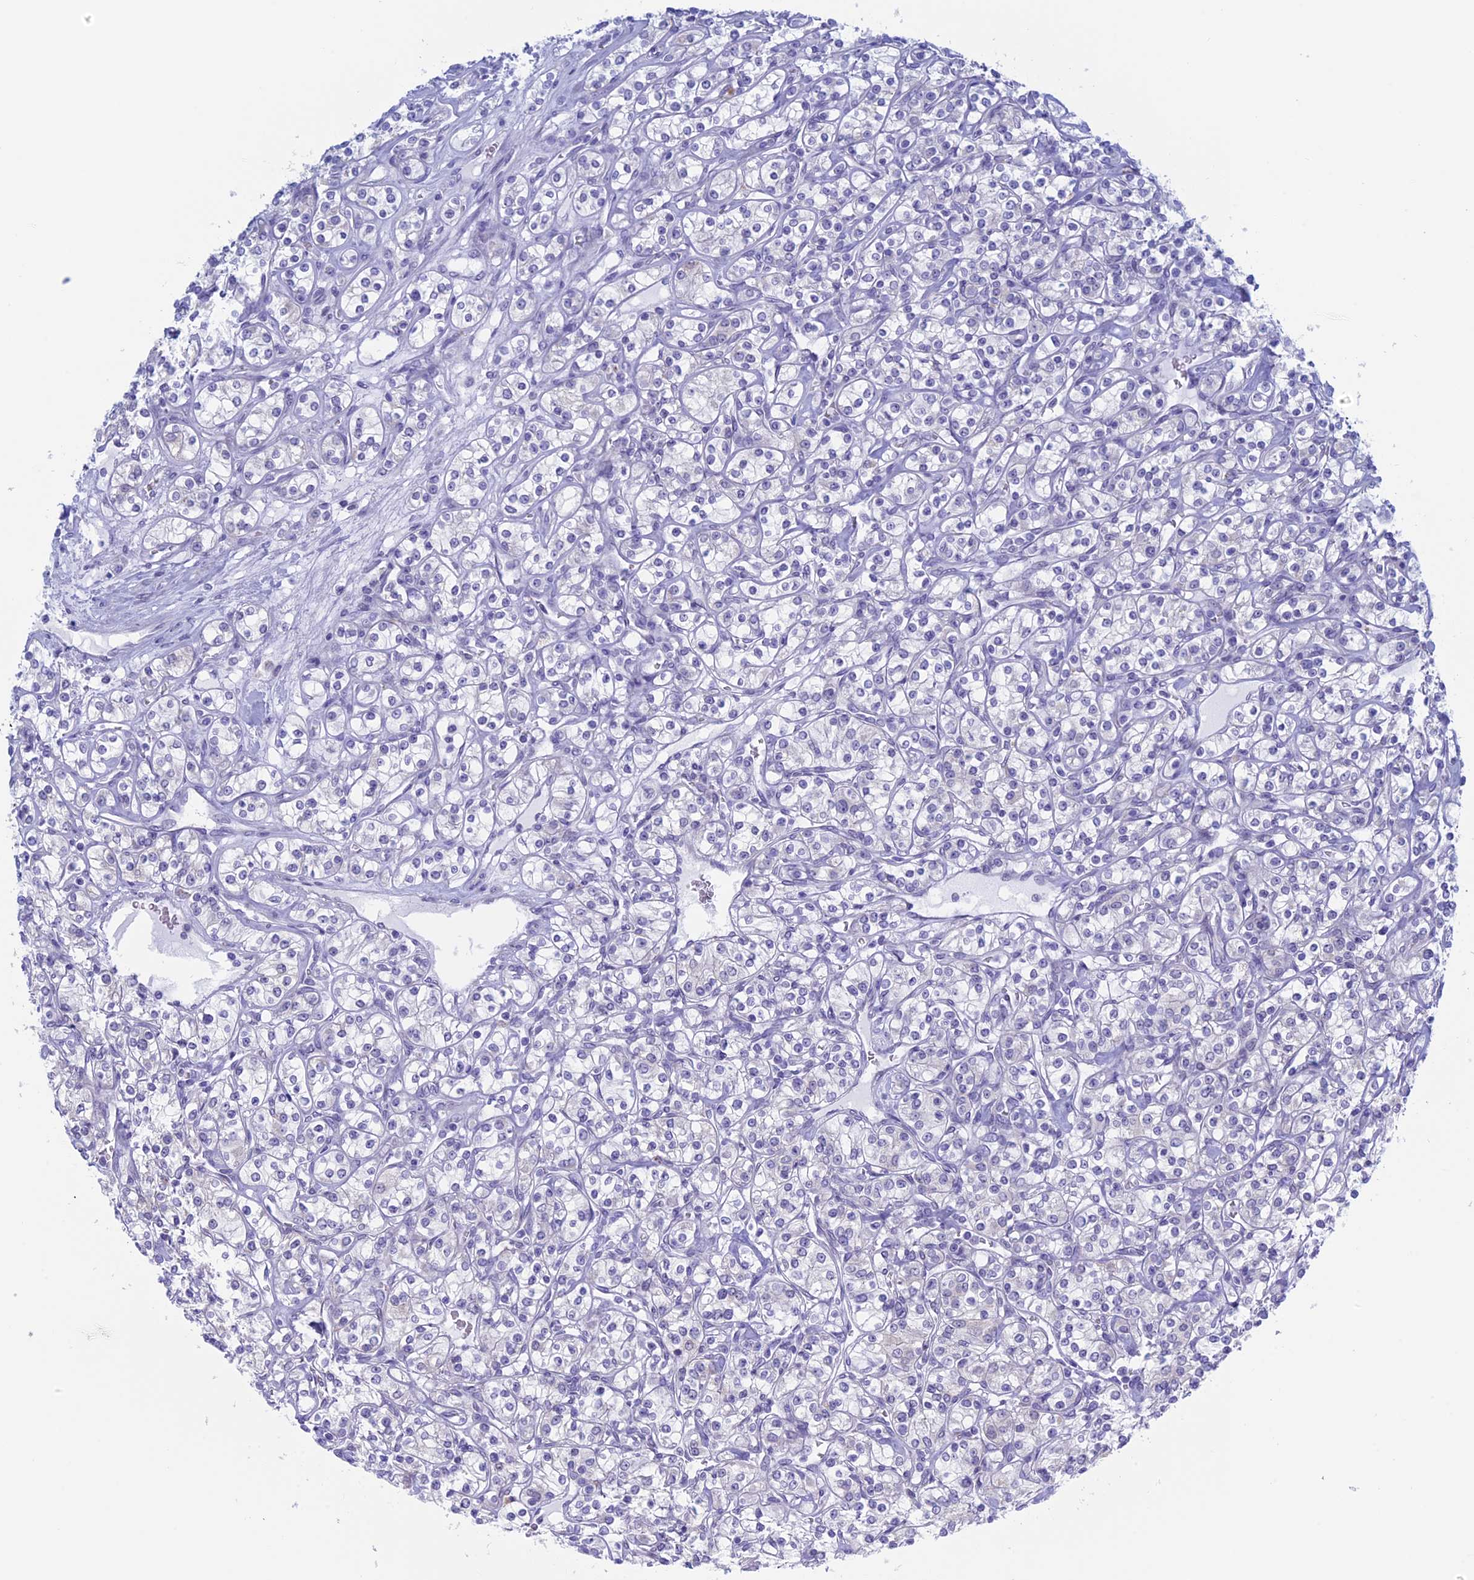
{"staining": {"intensity": "negative", "quantity": "none", "location": "none"}, "tissue": "renal cancer", "cell_type": "Tumor cells", "image_type": "cancer", "snomed": [{"axis": "morphology", "description": "Adenocarcinoma, NOS"}, {"axis": "topography", "description": "Kidney"}], "caption": "This image is of renal cancer stained with immunohistochemistry (IHC) to label a protein in brown with the nuclei are counter-stained blue. There is no positivity in tumor cells.", "gene": "LHFPL2", "patient": {"sex": "male", "age": 77}}